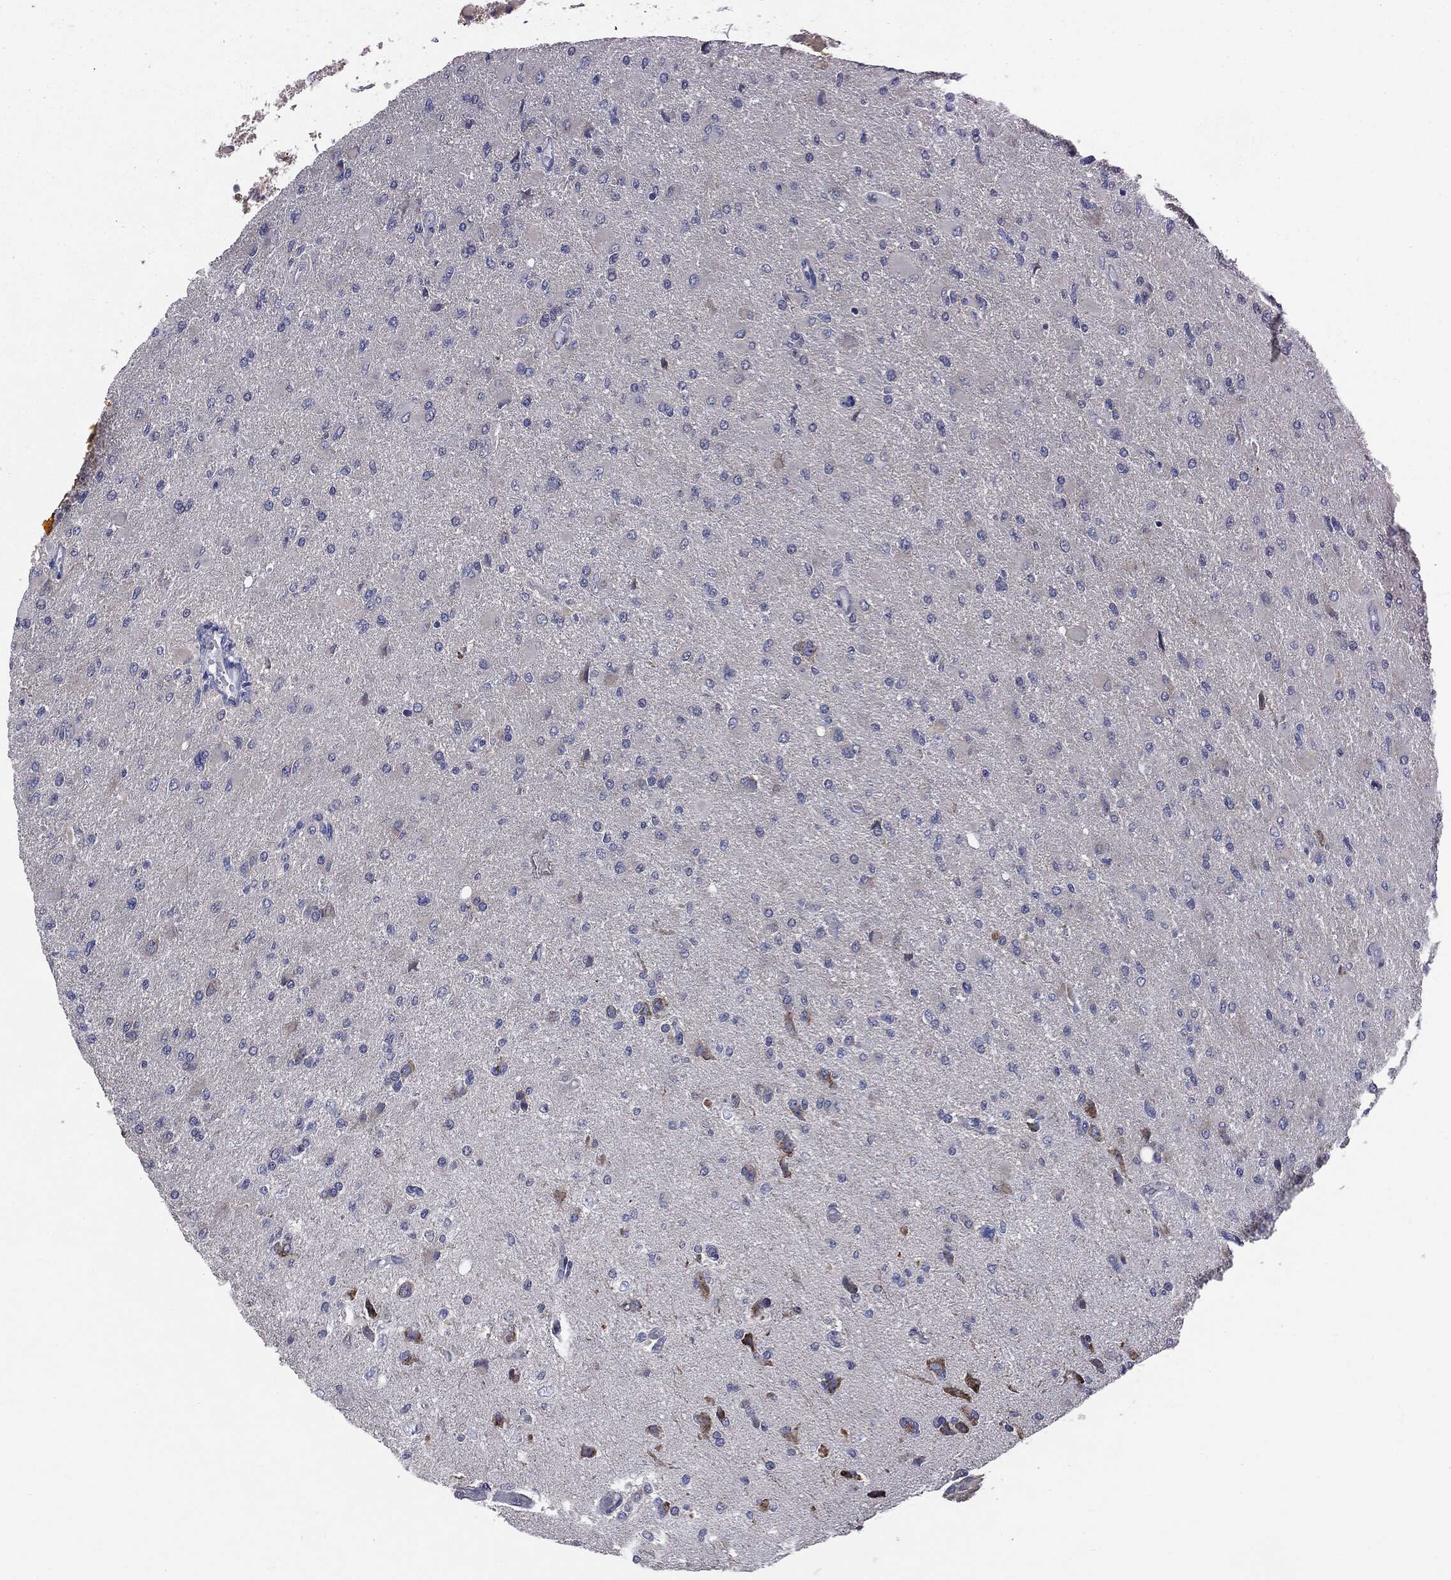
{"staining": {"intensity": "negative", "quantity": "none", "location": "none"}, "tissue": "glioma", "cell_type": "Tumor cells", "image_type": "cancer", "snomed": [{"axis": "morphology", "description": "Glioma, malignant, High grade"}, {"axis": "topography", "description": "Cerebral cortex"}], "caption": "IHC micrograph of neoplastic tissue: malignant glioma (high-grade) stained with DAB displays no significant protein positivity in tumor cells.", "gene": "PTGS2", "patient": {"sex": "female", "age": 36}}